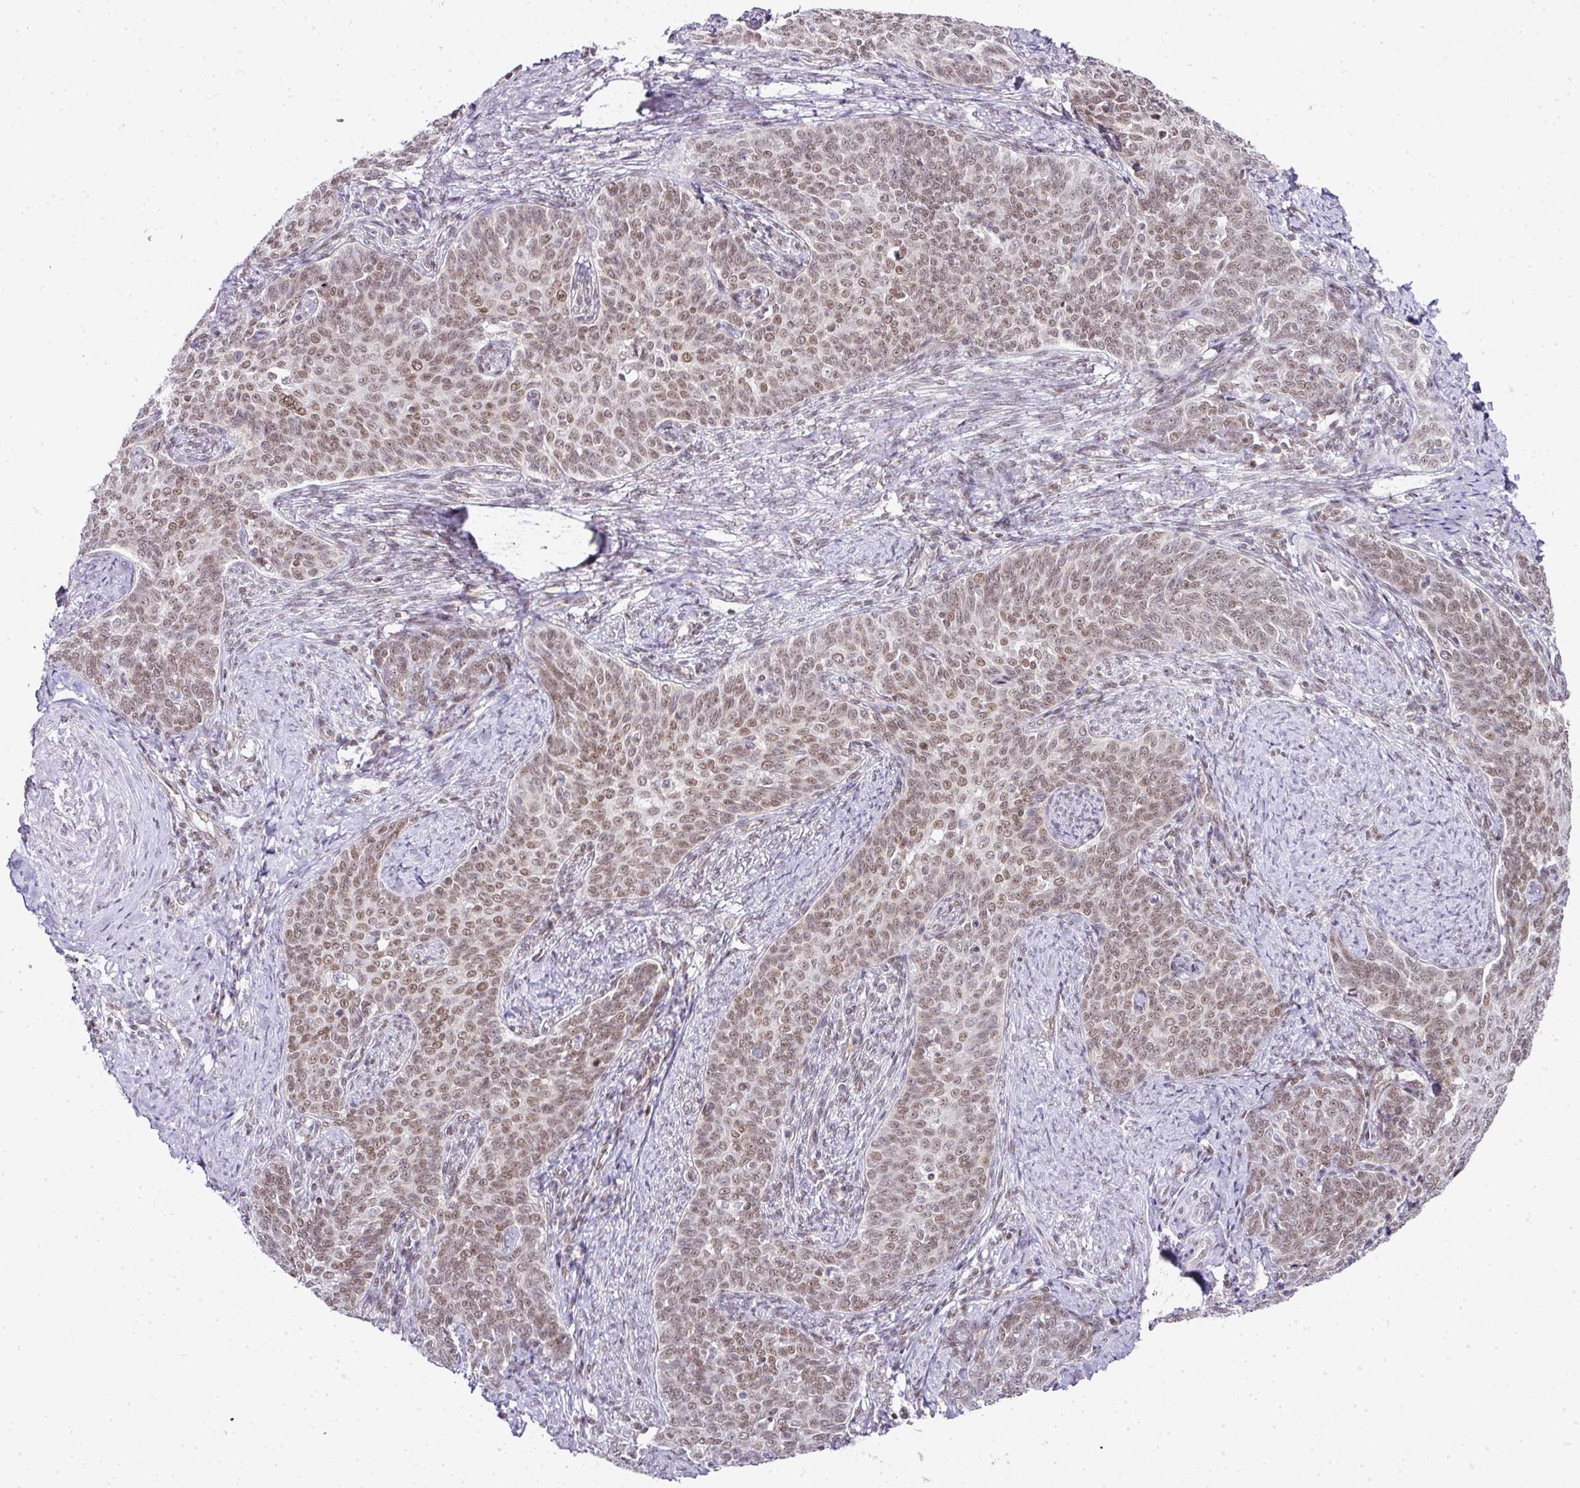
{"staining": {"intensity": "moderate", "quantity": ">75%", "location": "nuclear"}, "tissue": "cervical cancer", "cell_type": "Tumor cells", "image_type": "cancer", "snomed": [{"axis": "morphology", "description": "Squamous cell carcinoma, NOS"}, {"axis": "topography", "description": "Cervix"}], "caption": "Immunohistochemistry (IHC) micrograph of human cervical cancer (squamous cell carcinoma) stained for a protein (brown), which demonstrates medium levels of moderate nuclear expression in about >75% of tumor cells.", "gene": "FAM32A", "patient": {"sex": "female", "age": 39}}